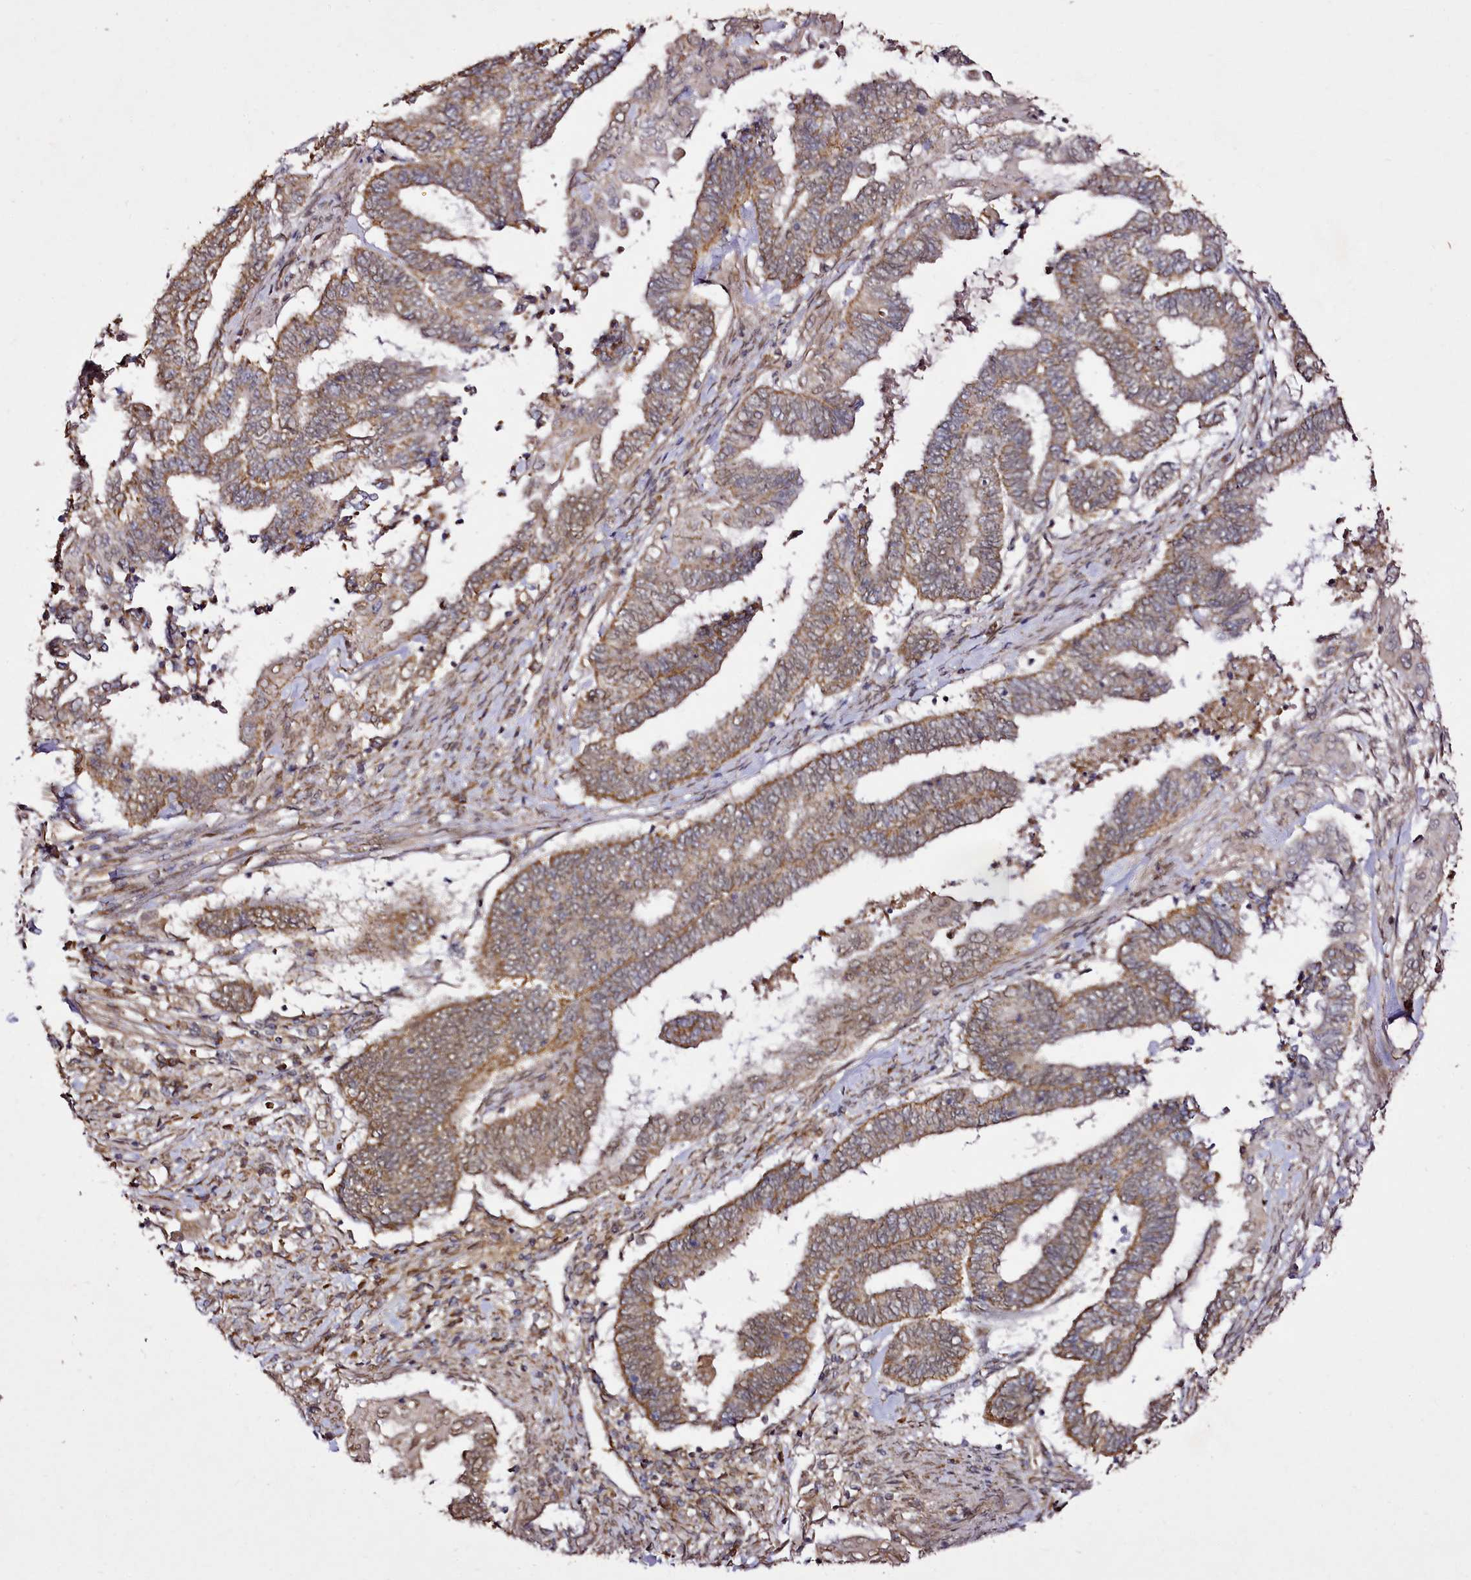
{"staining": {"intensity": "moderate", "quantity": ">75%", "location": "cytoplasmic/membranous"}, "tissue": "endometrial cancer", "cell_type": "Tumor cells", "image_type": "cancer", "snomed": [{"axis": "morphology", "description": "Adenocarcinoma, NOS"}, {"axis": "topography", "description": "Uterus"}, {"axis": "topography", "description": "Endometrium"}], "caption": "Tumor cells reveal moderate cytoplasmic/membranous positivity in about >75% of cells in adenocarcinoma (endometrial). (DAB (3,3'-diaminobenzidine) IHC, brown staining for protein, blue staining for nuclei).", "gene": "EDIL3", "patient": {"sex": "female", "age": 70}}